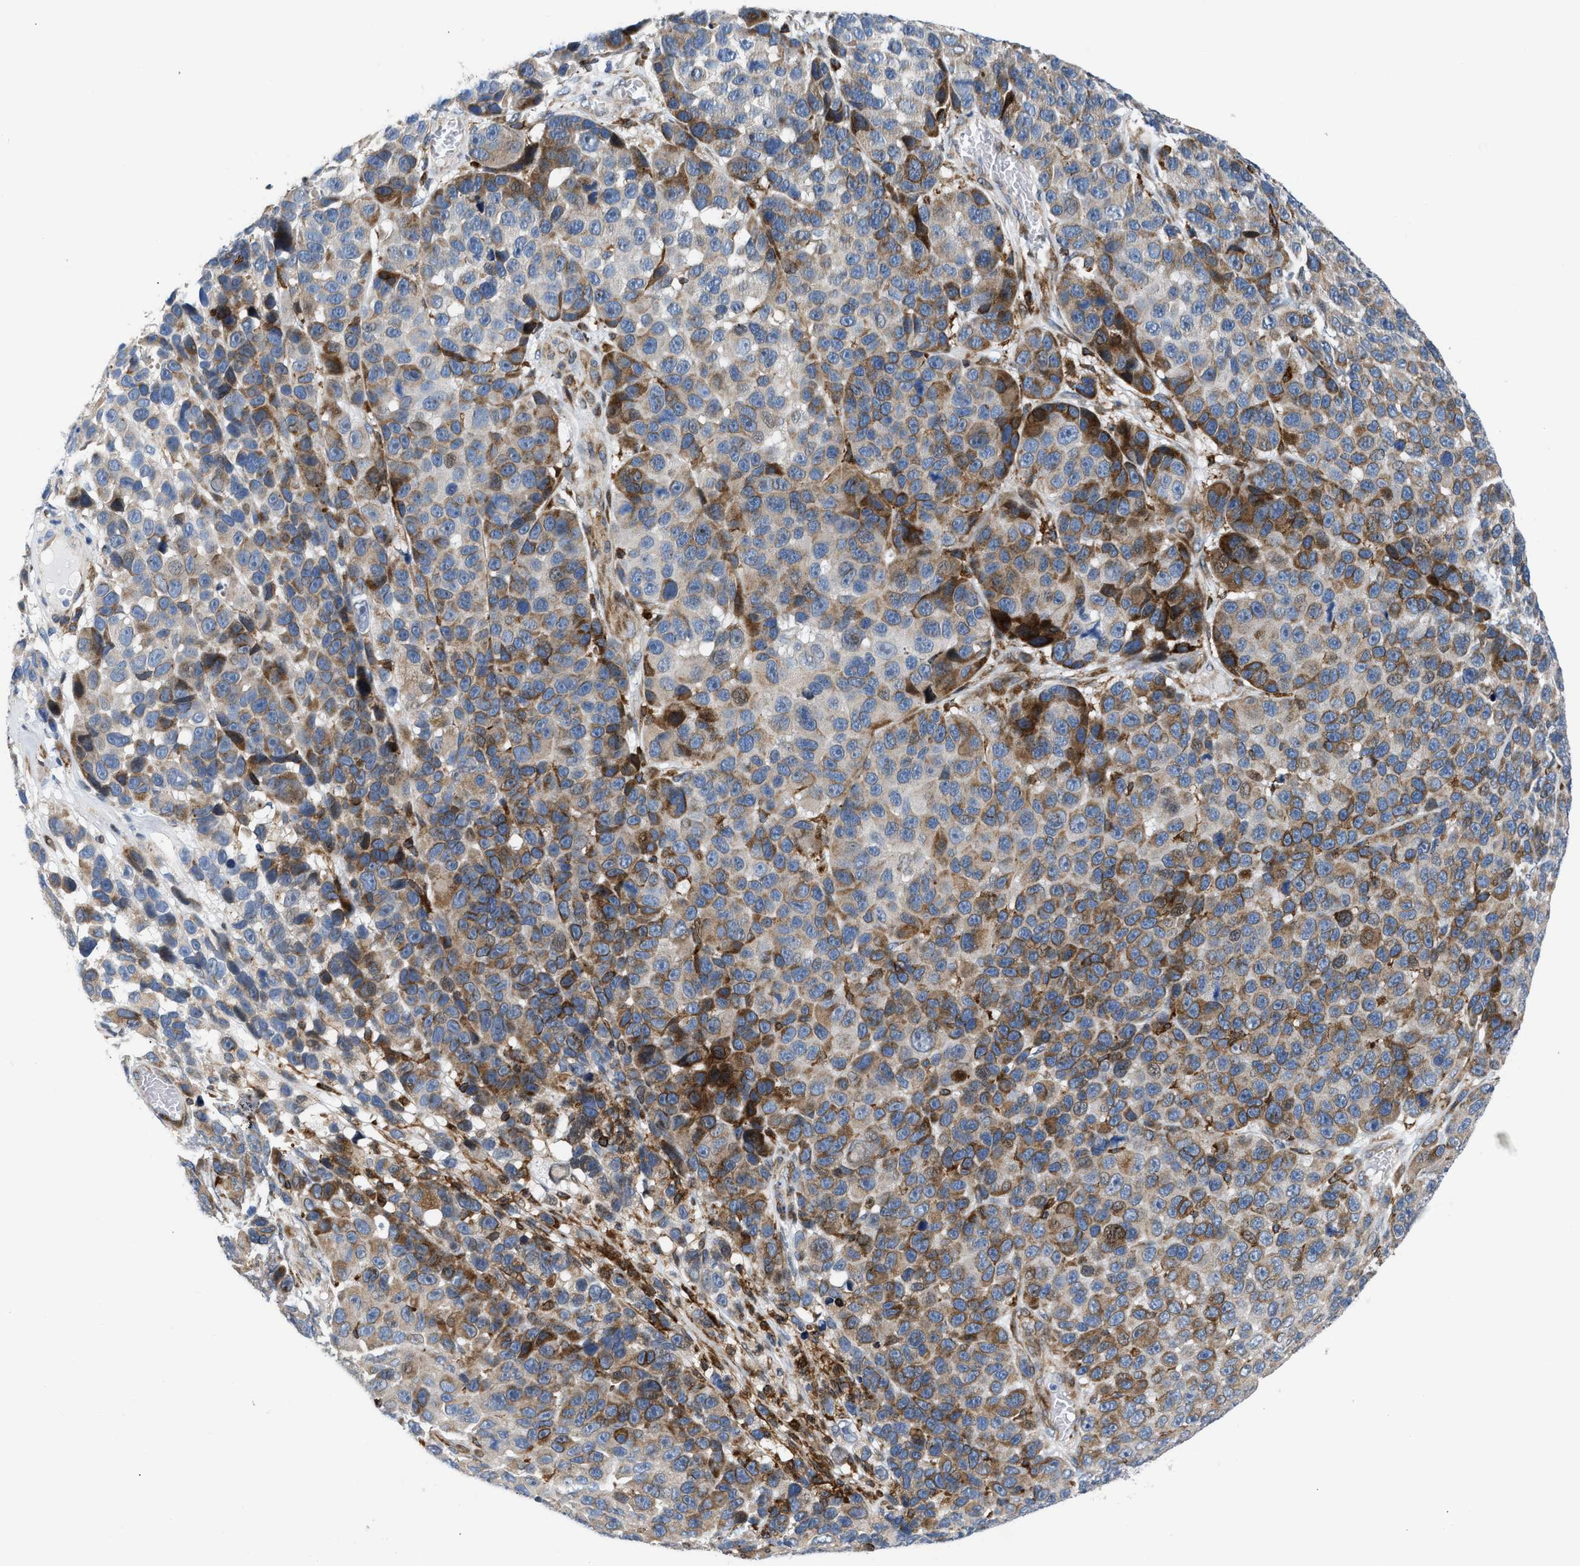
{"staining": {"intensity": "moderate", "quantity": ">75%", "location": "cytoplasmic/membranous"}, "tissue": "melanoma", "cell_type": "Tumor cells", "image_type": "cancer", "snomed": [{"axis": "morphology", "description": "Malignant melanoma, NOS"}, {"axis": "topography", "description": "Skin"}], "caption": "Malignant melanoma stained with DAB immunohistochemistry reveals medium levels of moderate cytoplasmic/membranous staining in approximately >75% of tumor cells.", "gene": "ATP9A", "patient": {"sex": "male", "age": 53}}